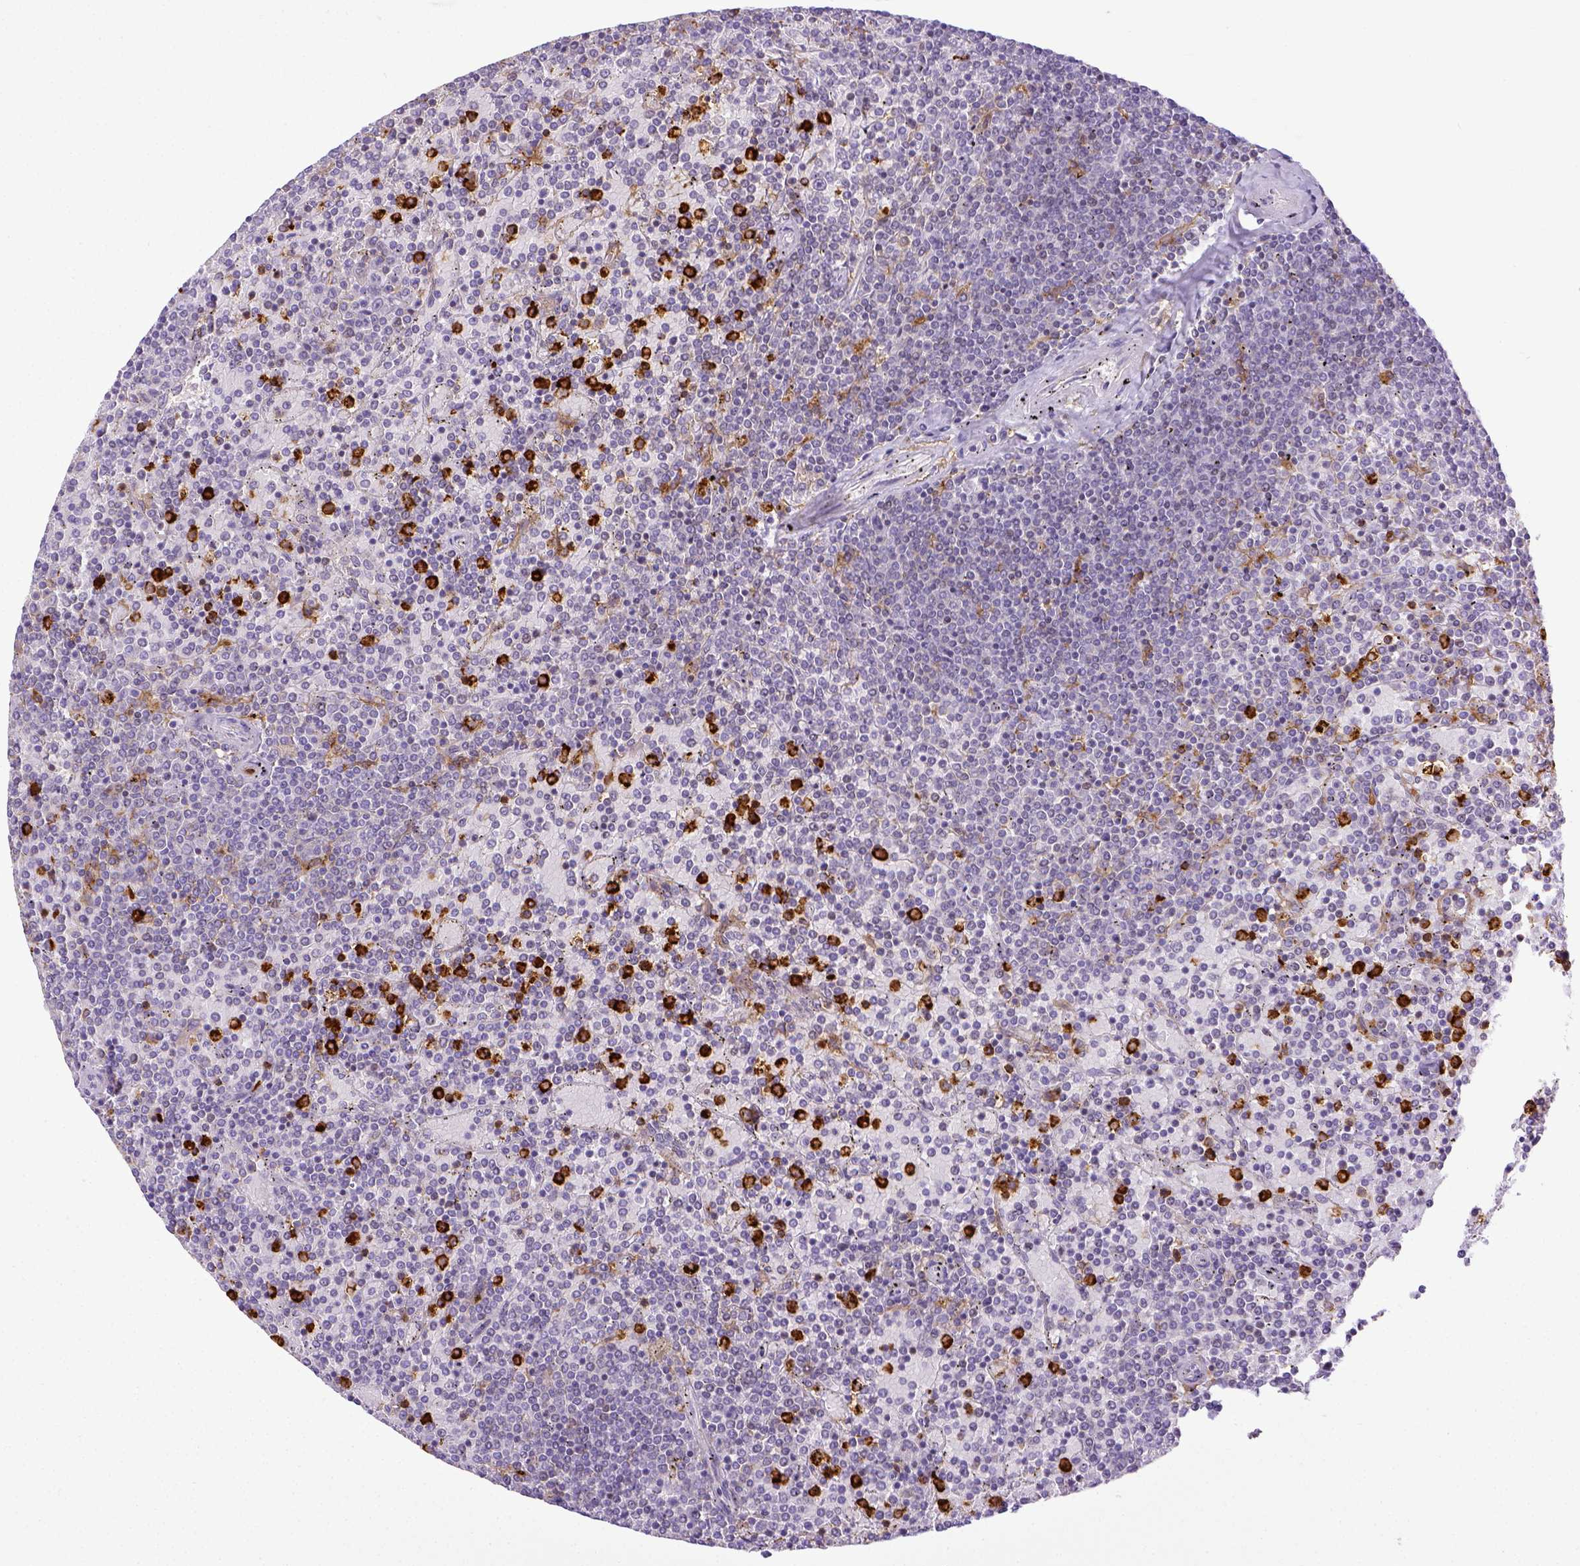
{"staining": {"intensity": "negative", "quantity": "none", "location": "none"}, "tissue": "lymphoma", "cell_type": "Tumor cells", "image_type": "cancer", "snomed": [{"axis": "morphology", "description": "Malignant lymphoma, non-Hodgkin's type, Low grade"}, {"axis": "topography", "description": "Spleen"}], "caption": "Tumor cells are negative for protein expression in human lymphoma.", "gene": "ITGAM", "patient": {"sex": "female", "age": 77}}